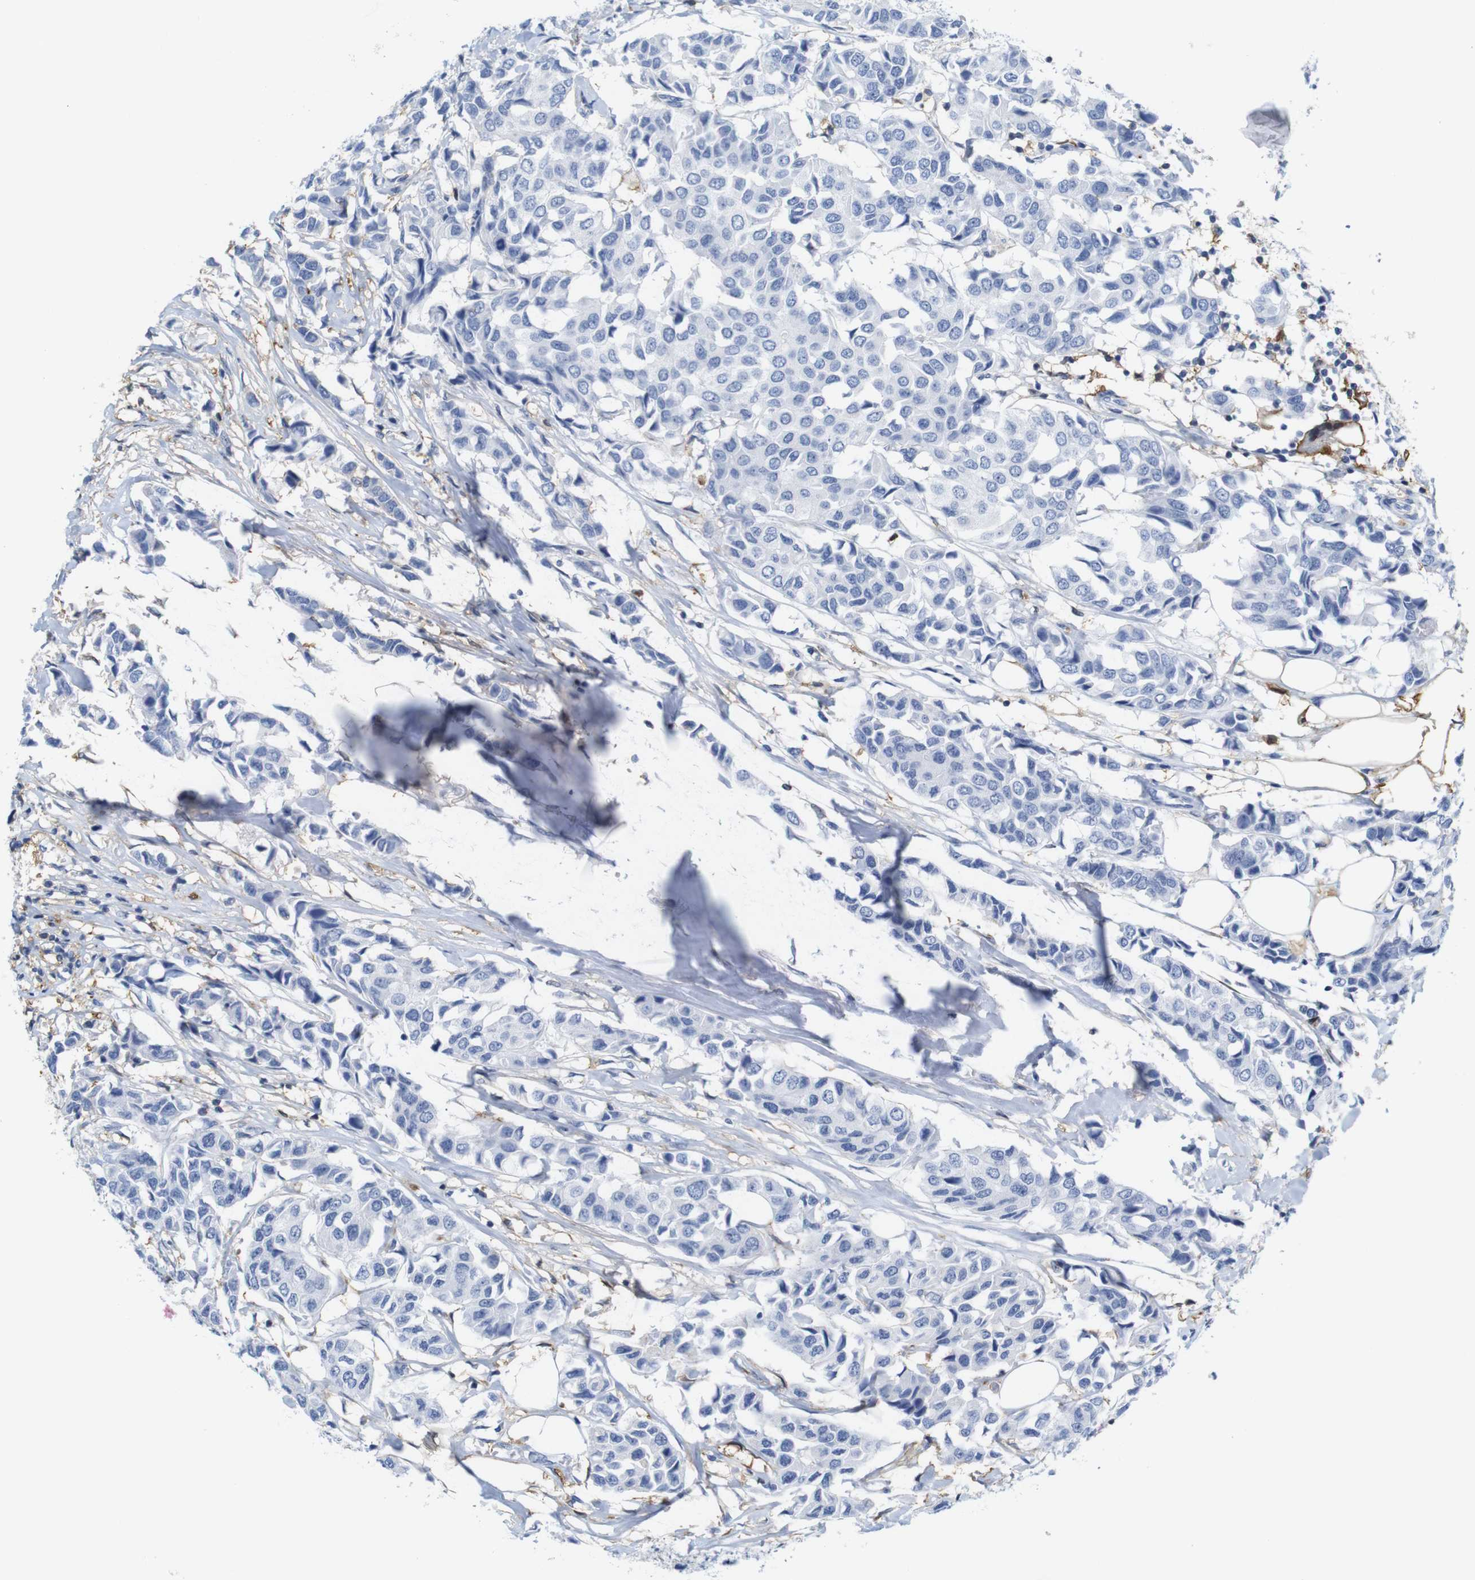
{"staining": {"intensity": "negative", "quantity": "none", "location": "none"}, "tissue": "breast cancer", "cell_type": "Tumor cells", "image_type": "cancer", "snomed": [{"axis": "morphology", "description": "Duct carcinoma"}, {"axis": "topography", "description": "Breast"}], "caption": "Immunohistochemical staining of human breast cancer (intraductal carcinoma) exhibits no significant positivity in tumor cells.", "gene": "ANXA1", "patient": {"sex": "female", "age": 80}}